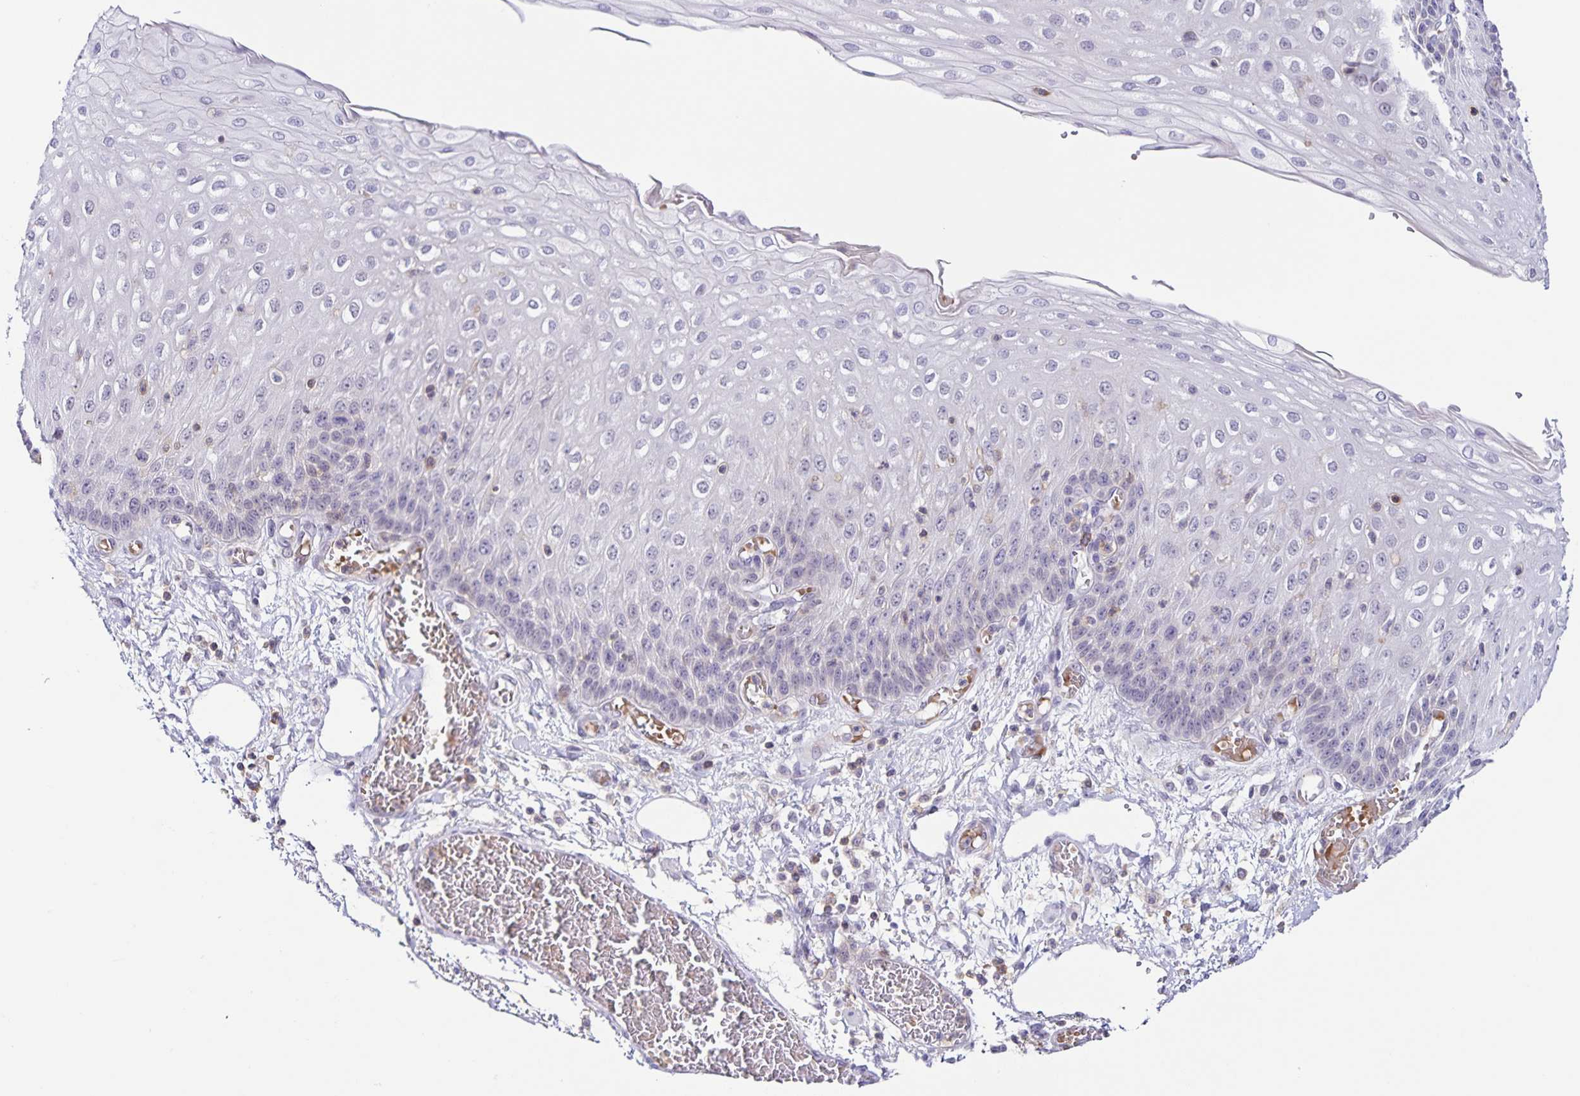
{"staining": {"intensity": "negative", "quantity": "none", "location": "none"}, "tissue": "esophagus", "cell_type": "Squamous epithelial cells", "image_type": "normal", "snomed": [{"axis": "morphology", "description": "Normal tissue, NOS"}, {"axis": "morphology", "description": "Adenocarcinoma, NOS"}, {"axis": "topography", "description": "Esophagus"}], "caption": "An immunohistochemistry (IHC) photomicrograph of benign esophagus is shown. There is no staining in squamous epithelial cells of esophagus.", "gene": "STPG4", "patient": {"sex": "male", "age": 81}}